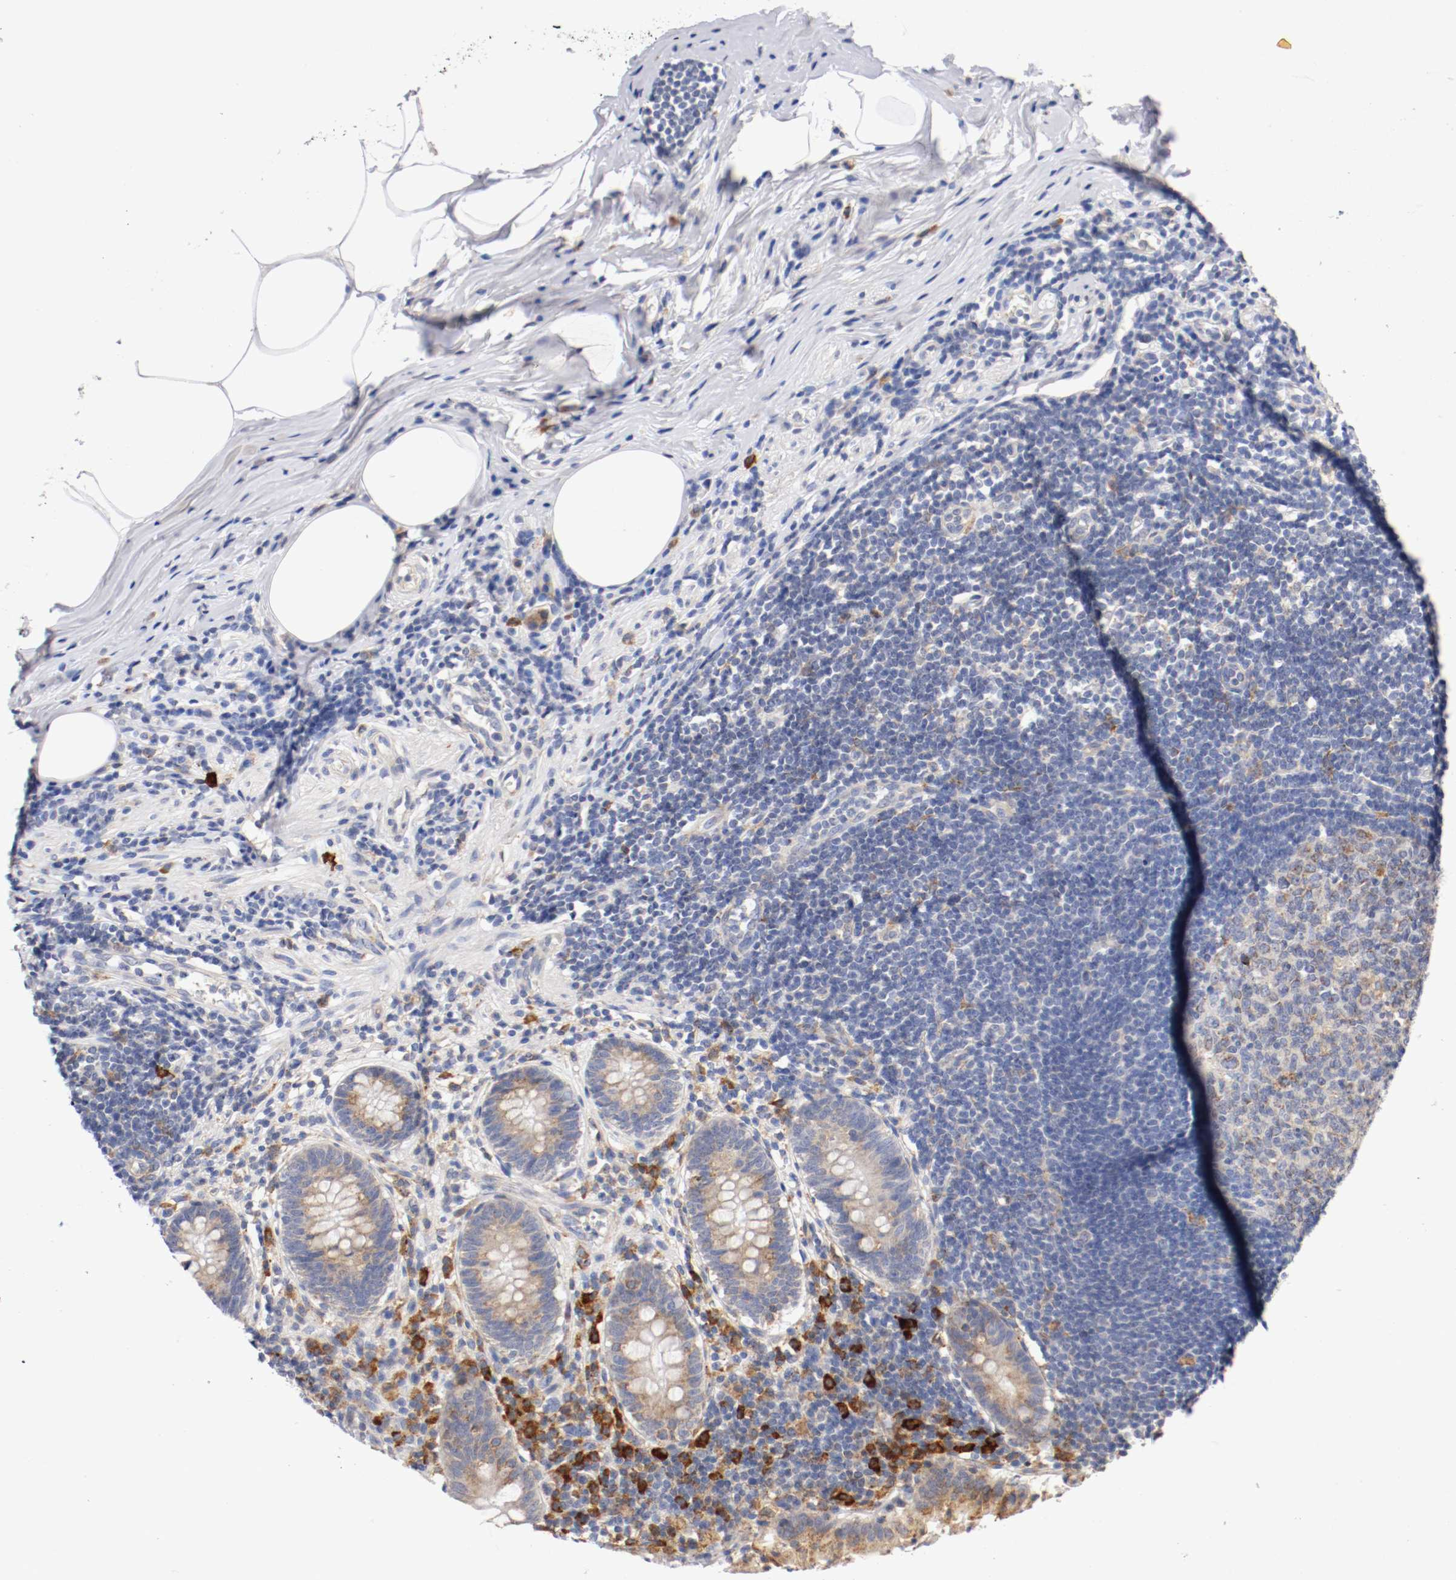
{"staining": {"intensity": "moderate", "quantity": ">75%", "location": "cytoplasmic/membranous"}, "tissue": "appendix", "cell_type": "Glandular cells", "image_type": "normal", "snomed": [{"axis": "morphology", "description": "Normal tissue, NOS"}, {"axis": "topography", "description": "Appendix"}], "caption": "Appendix stained with DAB immunohistochemistry displays medium levels of moderate cytoplasmic/membranous staining in approximately >75% of glandular cells. (IHC, brightfield microscopy, high magnification).", "gene": "TRAF2", "patient": {"sex": "female", "age": 50}}